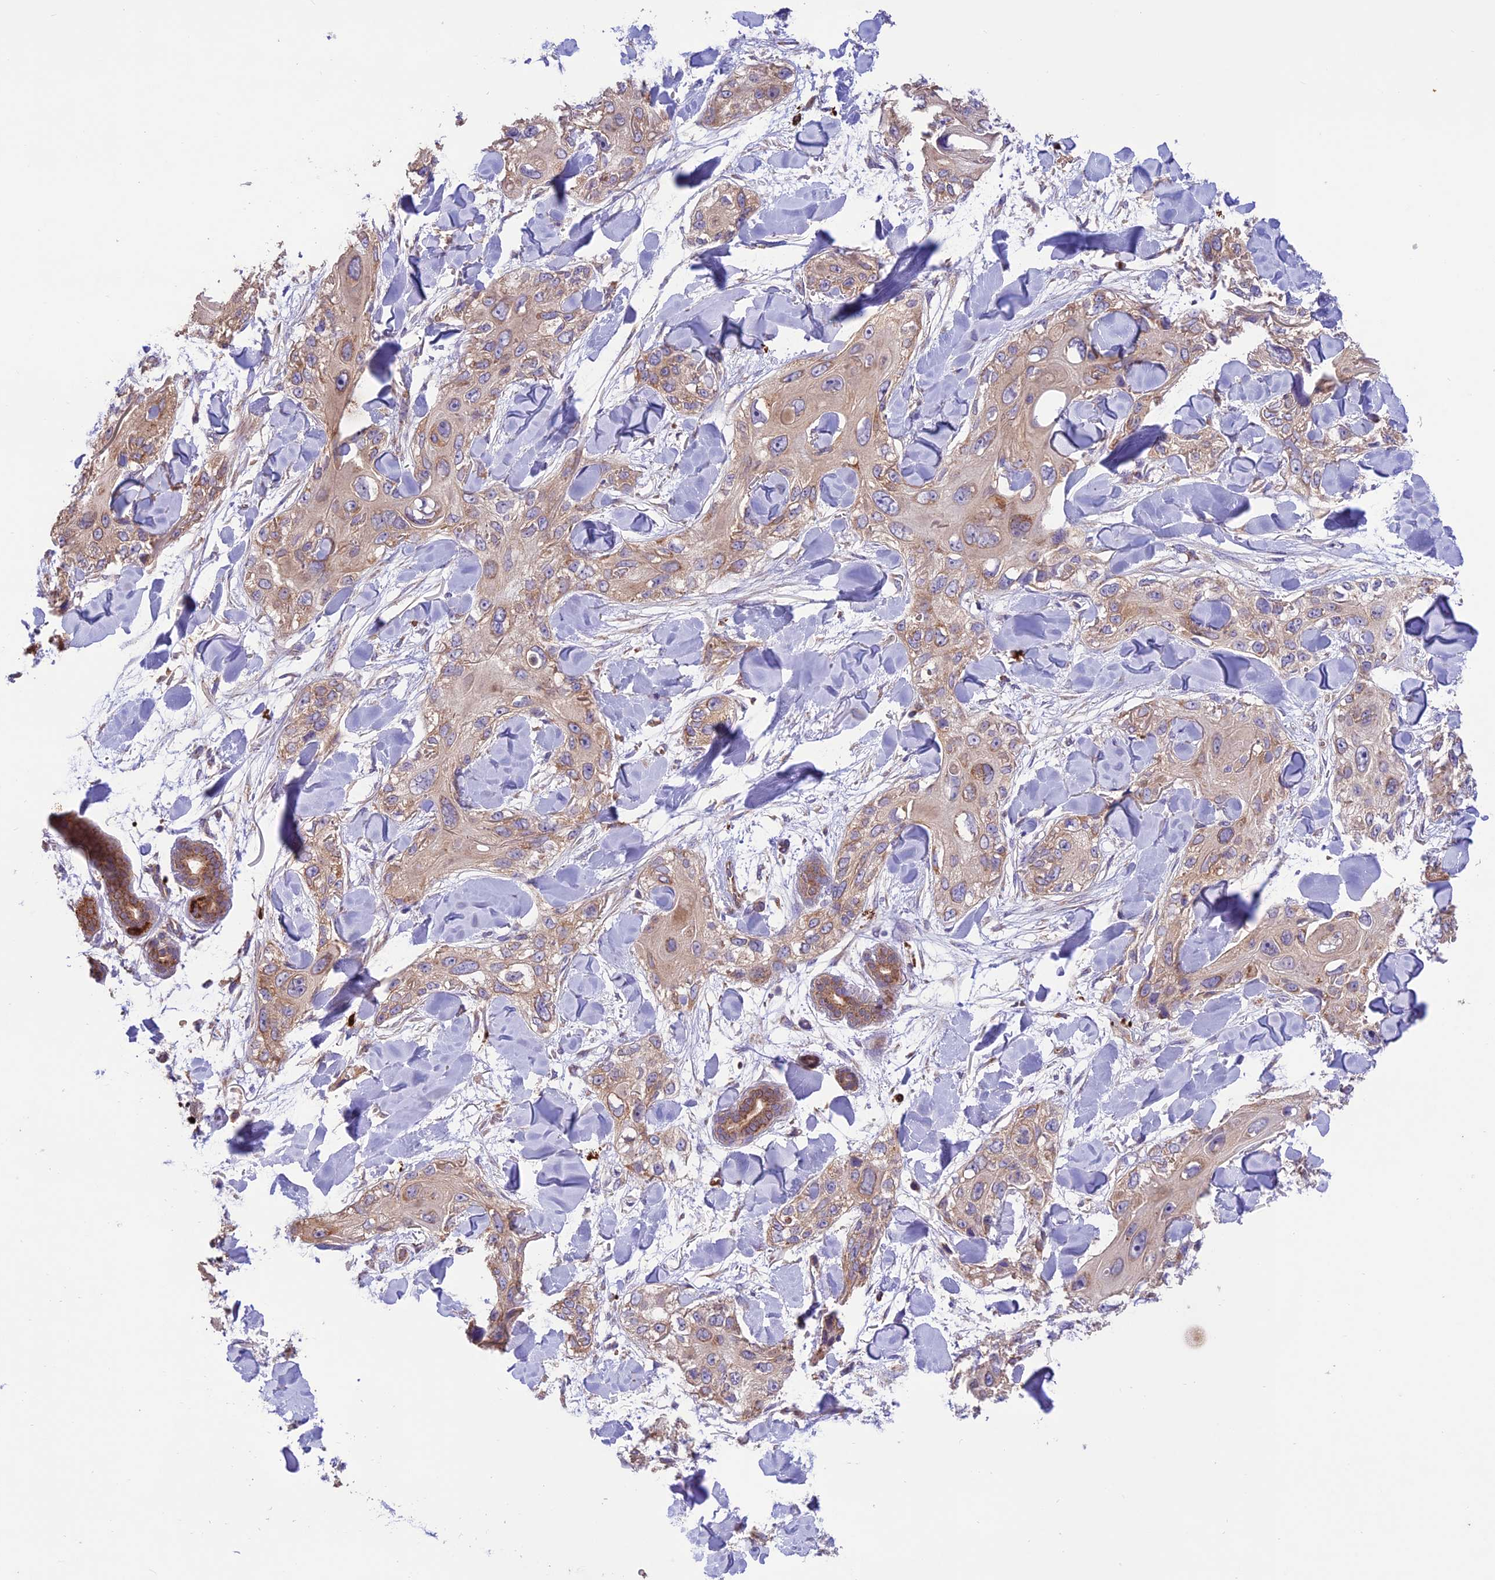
{"staining": {"intensity": "moderate", "quantity": "25%-75%", "location": "cytoplasmic/membranous"}, "tissue": "skin cancer", "cell_type": "Tumor cells", "image_type": "cancer", "snomed": [{"axis": "morphology", "description": "Normal tissue, NOS"}, {"axis": "morphology", "description": "Squamous cell carcinoma, NOS"}, {"axis": "topography", "description": "Skin"}], "caption": "Protein staining of squamous cell carcinoma (skin) tissue reveals moderate cytoplasmic/membranous staining in about 25%-75% of tumor cells.", "gene": "NDUFAF1", "patient": {"sex": "male", "age": 72}}